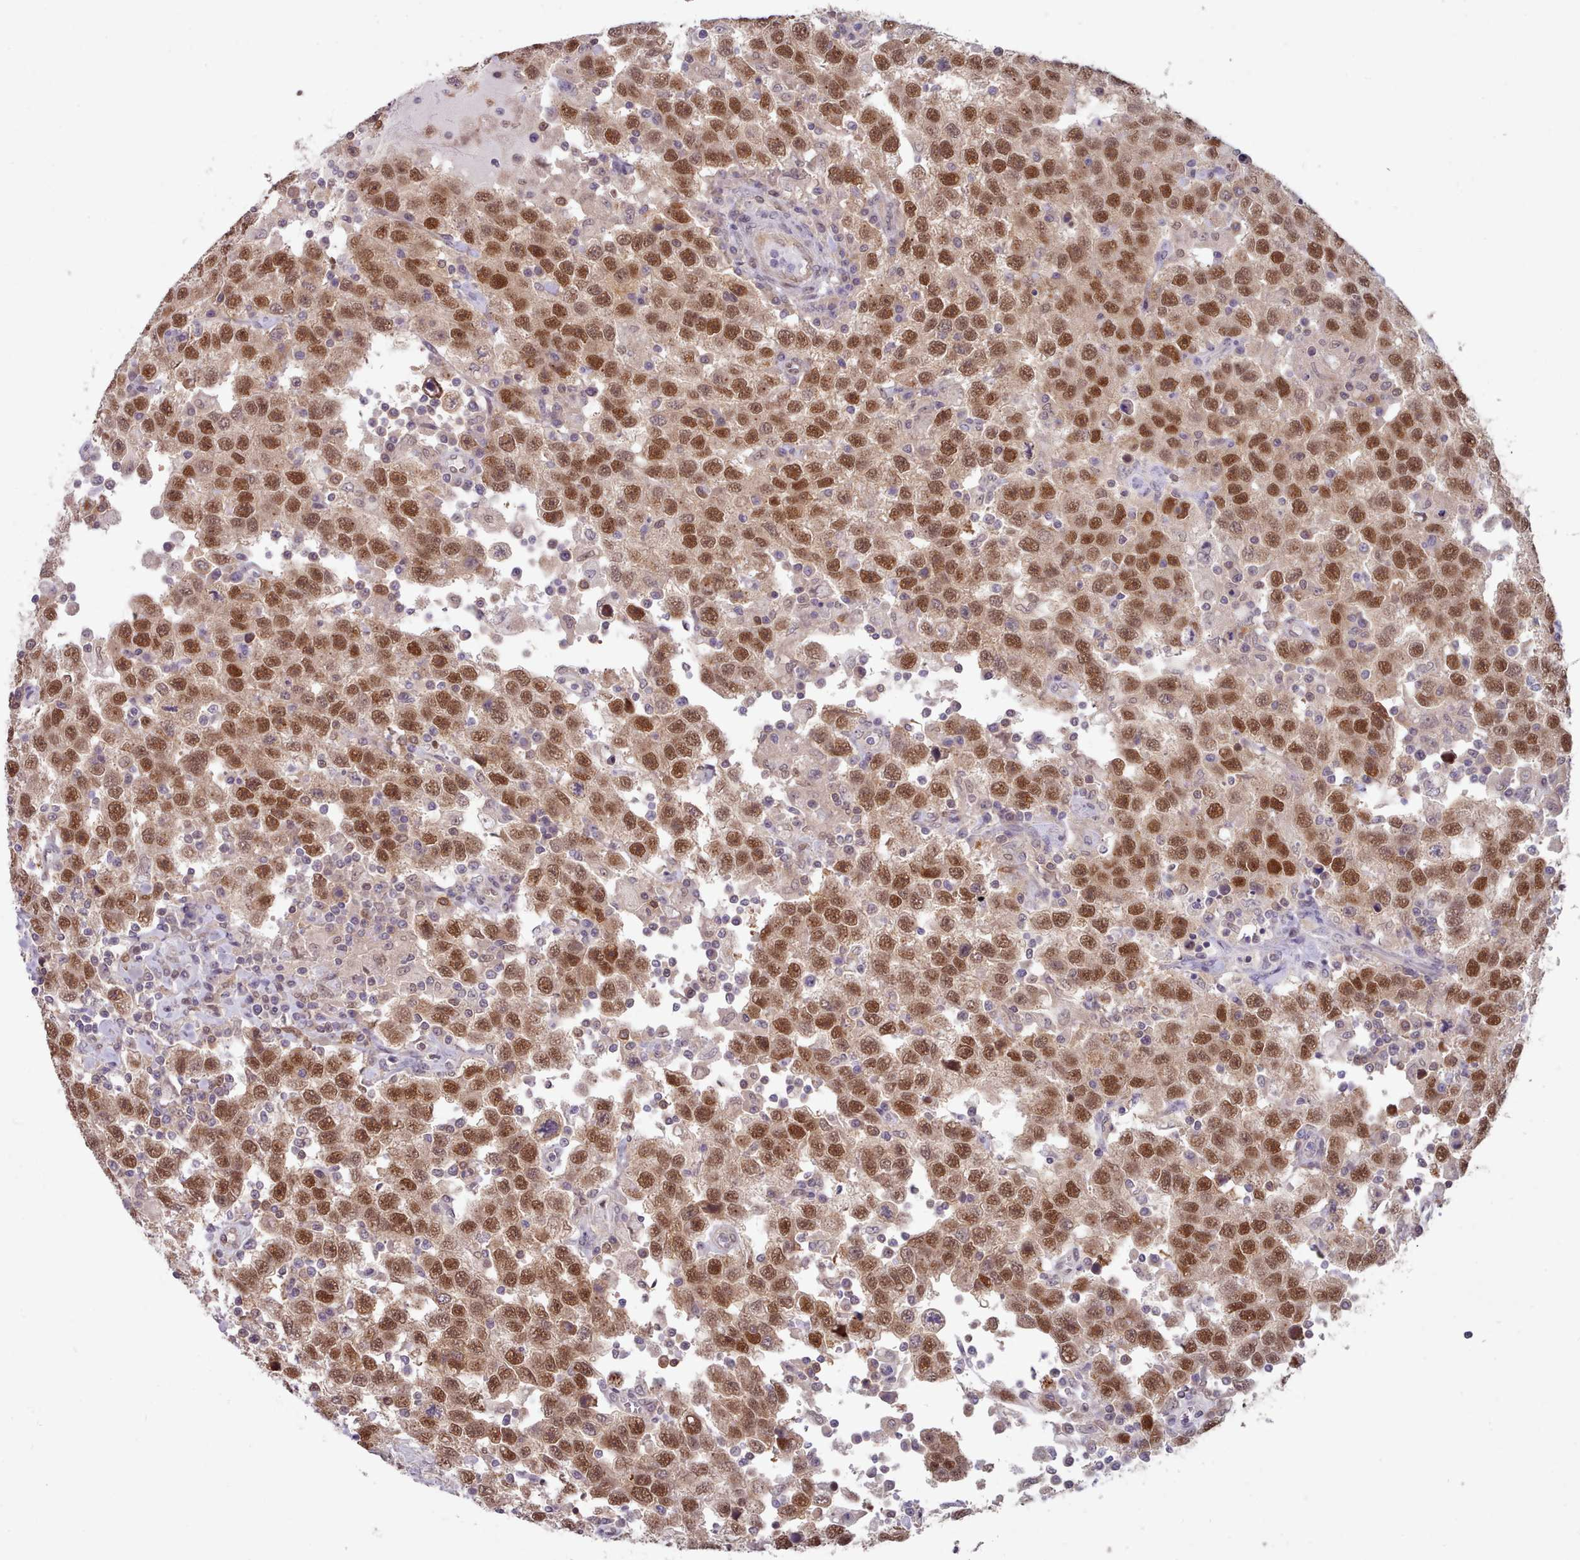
{"staining": {"intensity": "strong", "quantity": ">75%", "location": "nuclear"}, "tissue": "testis cancer", "cell_type": "Tumor cells", "image_type": "cancer", "snomed": [{"axis": "morphology", "description": "Seminoma, NOS"}, {"axis": "topography", "description": "Testis"}], "caption": "Protein analysis of testis cancer tissue reveals strong nuclear positivity in approximately >75% of tumor cells. The staining was performed using DAB, with brown indicating positive protein expression. Nuclei are stained blue with hematoxylin.", "gene": "CES3", "patient": {"sex": "male", "age": 41}}